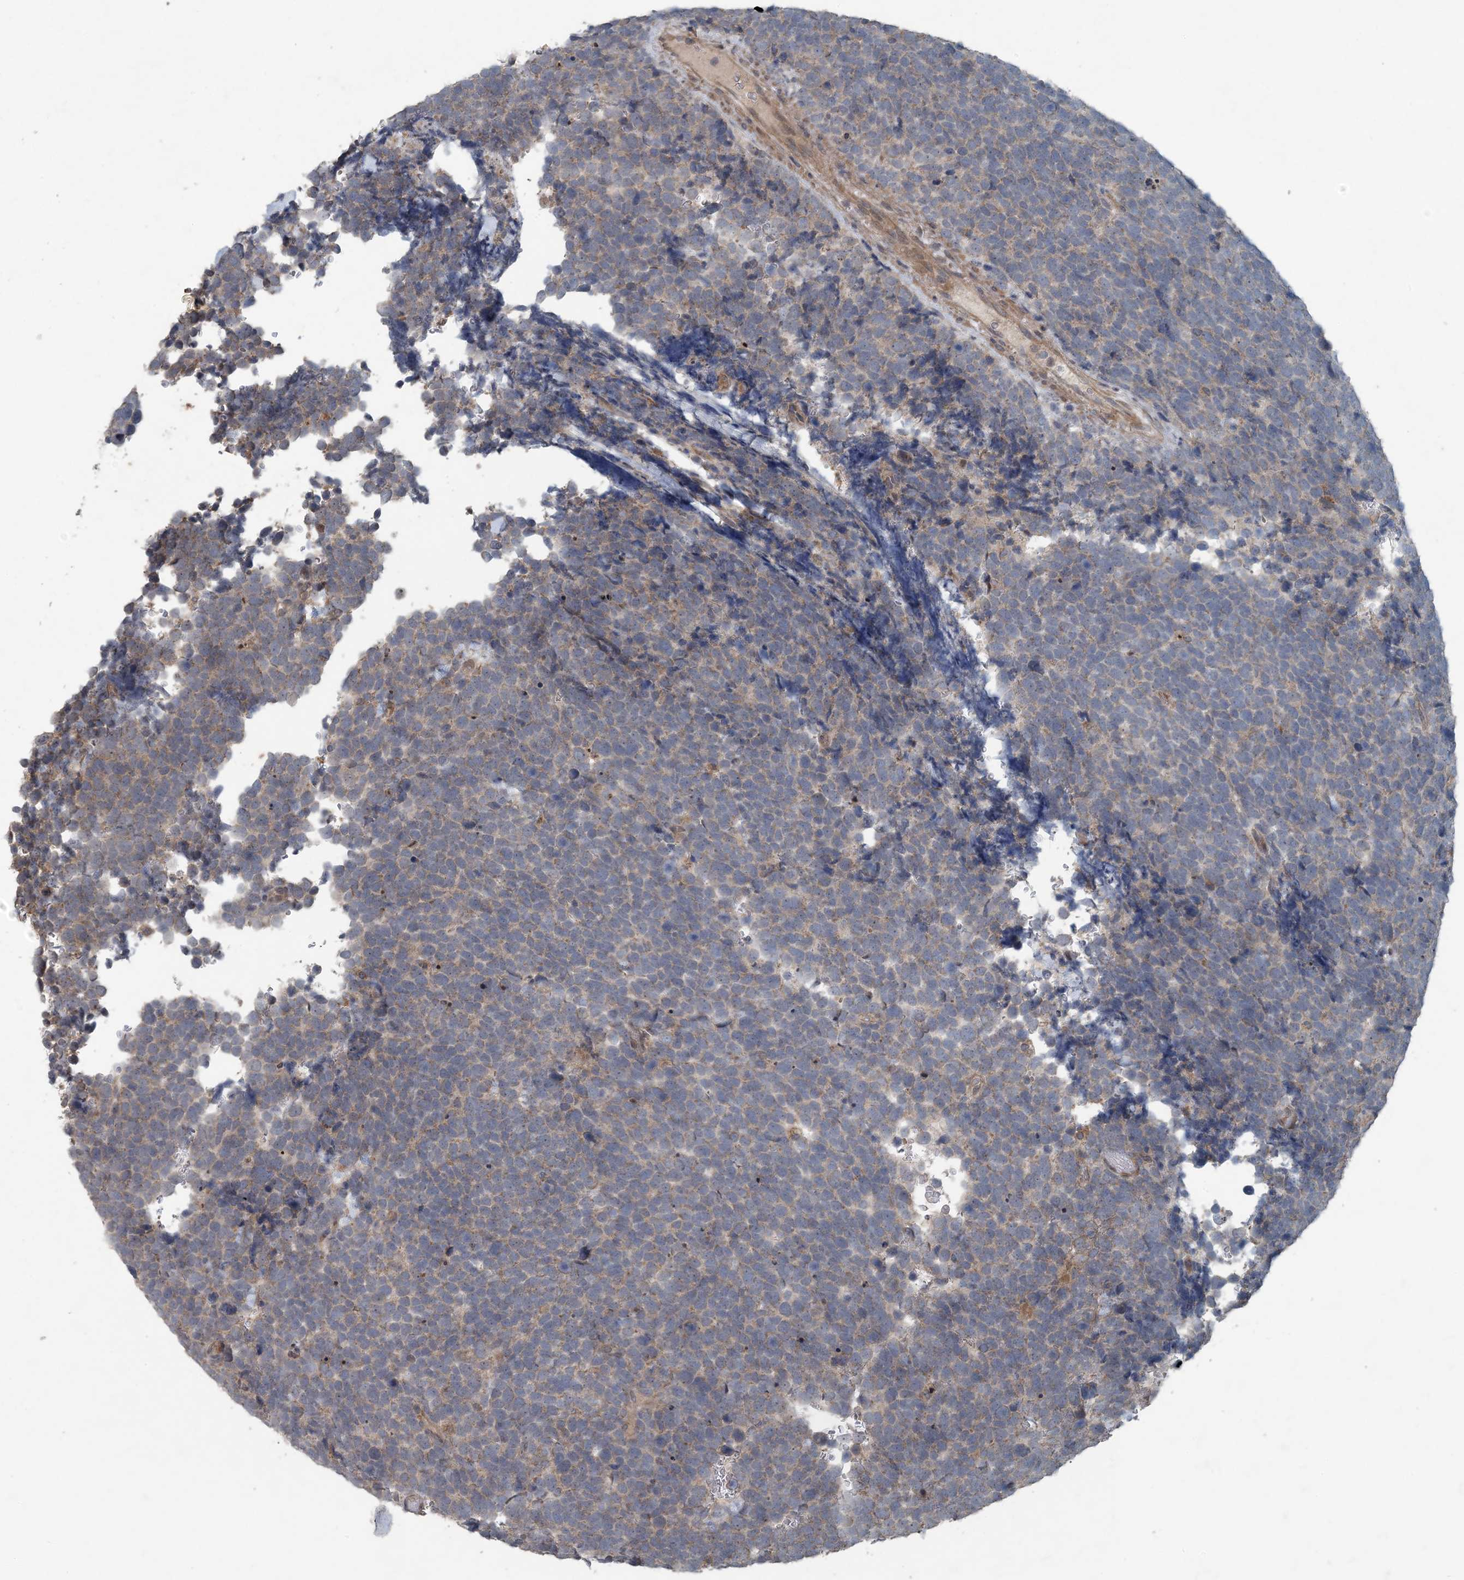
{"staining": {"intensity": "weak", "quantity": "25%-75%", "location": "cytoplasmic/membranous"}, "tissue": "urothelial cancer", "cell_type": "Tumor cells", "image_type": "cancer", "snomed": [{"axis": "morphology", "description": "Urothelial carcinoma, High grade"}, {"axis": "topography", "description": "Urinary bladder"}], "caption": "Protein staining of high-grade urothelial carcinoma tissue exhibits weak cytoplasmic/membranous staining in about 25%-75% of tumor cells. Nuclei are stained in blue.", "gene": "MYO9B", "patient": {"sex": "female", "age": 82}}